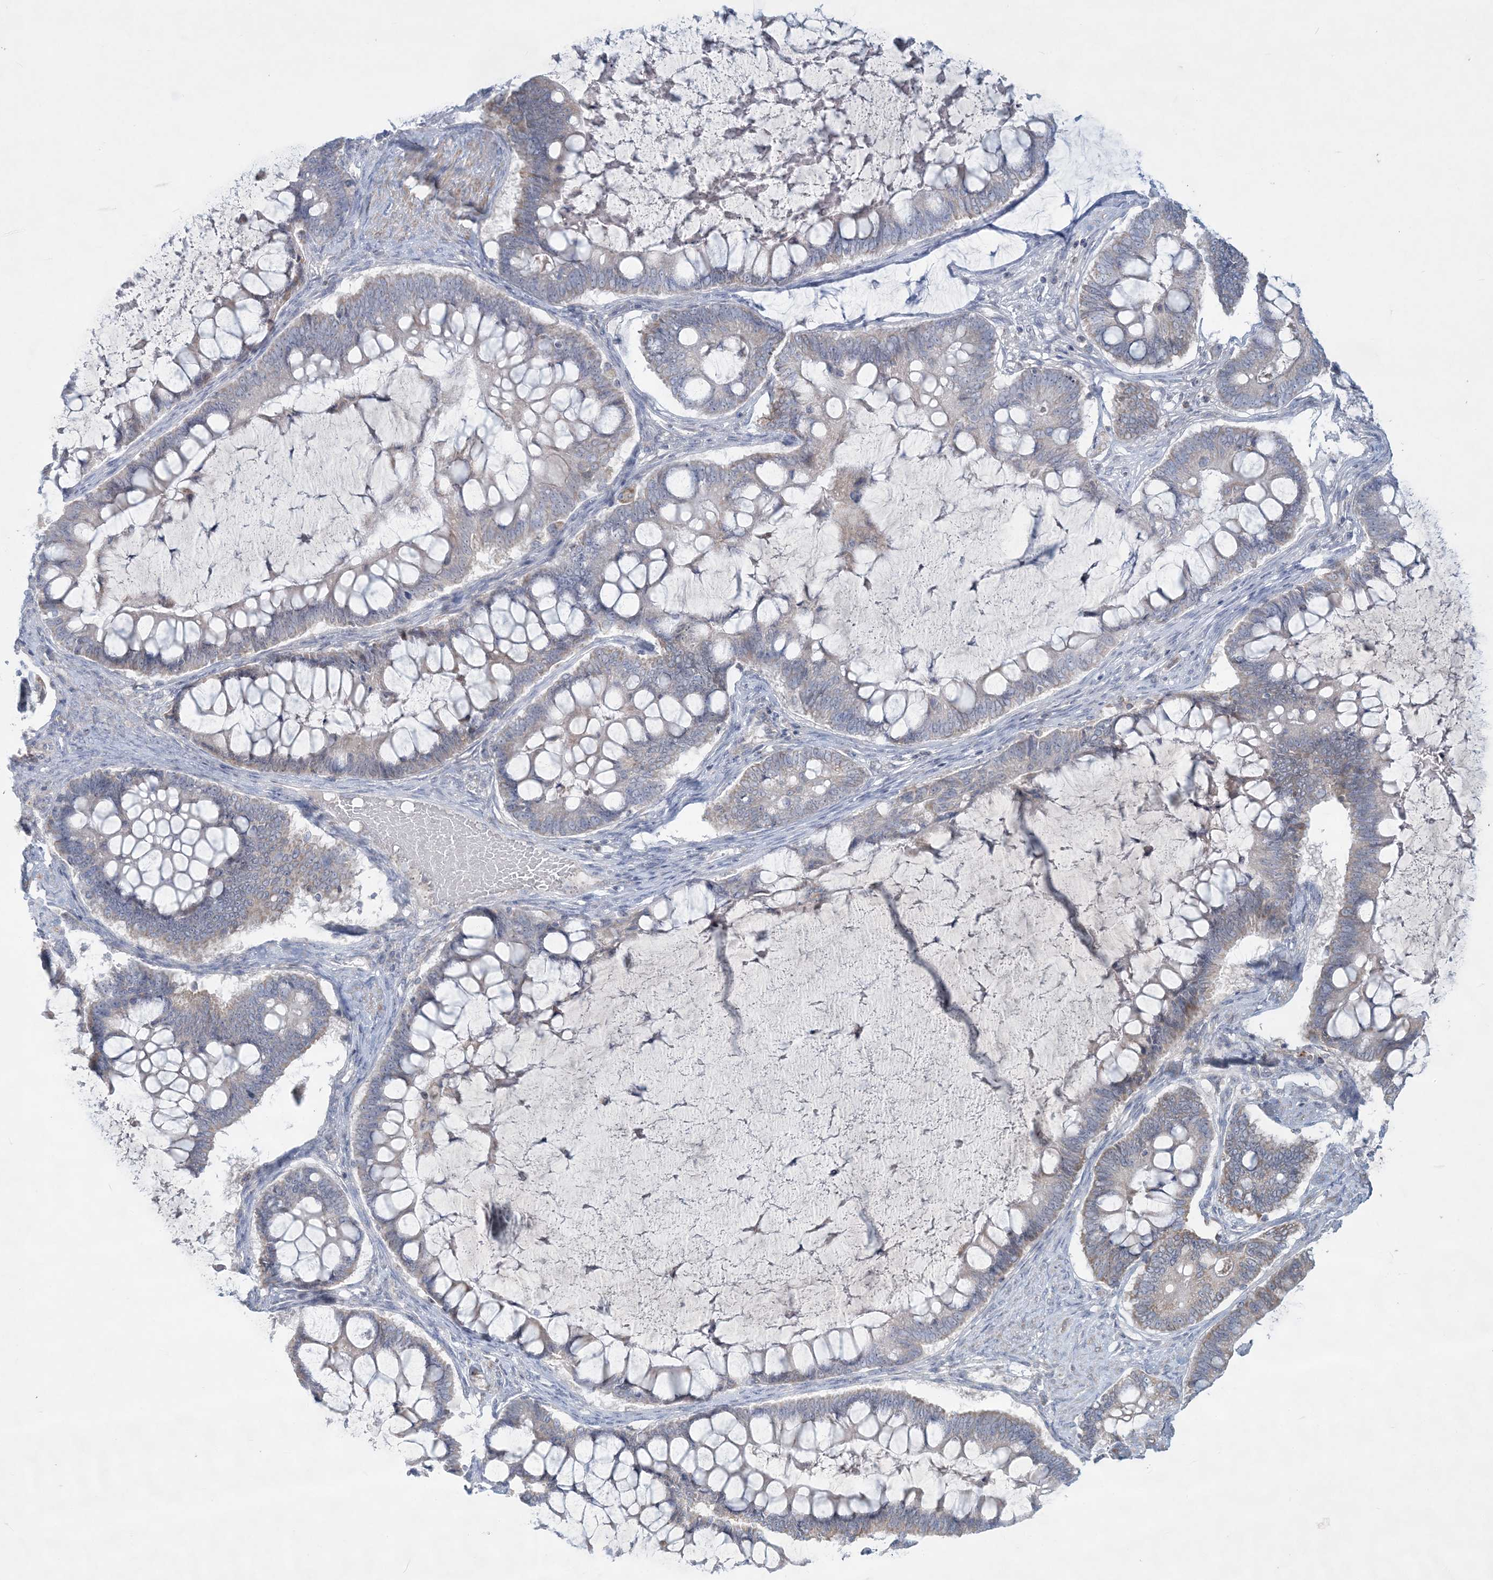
{"staining": {"intensity": "negative", "quantity": "none", "location": "none"}, "tissue": "ovarian cancer", "cell_type": "Tumor cells", "image_type": "cancer", "snomed": [{"axis": "morphology", "description": "Cystadenocarcinoma, mucinous, NOS"}, {"axis": "topography", "description": "Ovary"}], "caption": "High power microscopy micrograph of an immunohistochemistry (IHC) histopathology image of ovarian cancer (mucinous cystadenocarcinoma), revealing no significant staining in tumor cells.", "gene": "TBC1D7", "patient": {"sex": "female", "age": 61}}